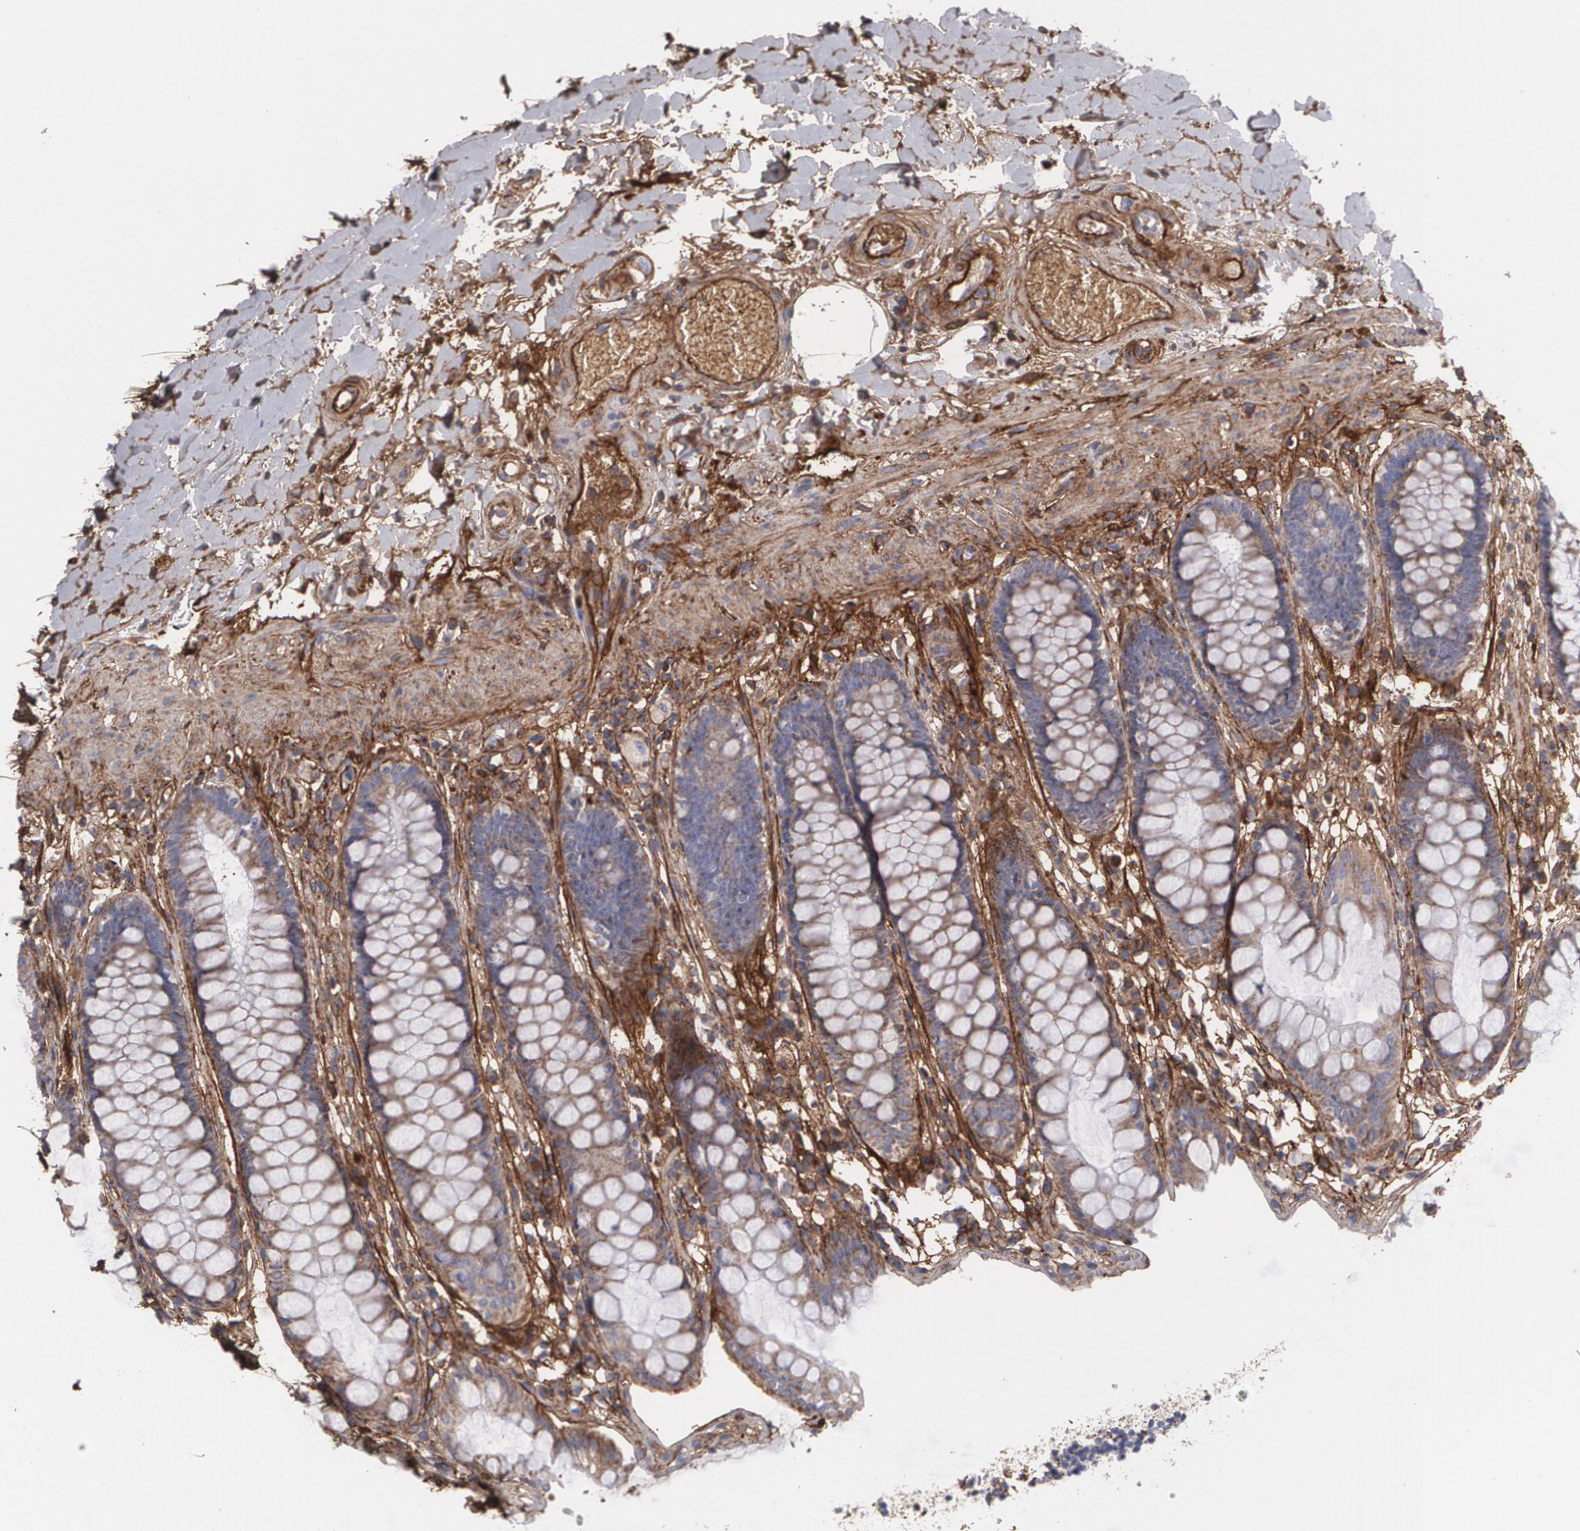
{"staining": {"intensity": "weak", "quantity": ">75%", "location": "cytoplasmic/membranous"}, "tissue": "rectum", "cell_type": "Glandular cells", "image_type": "normal", "snomed": [{"axis": "morphology", "description": "Normal tissue, NOS"}, {"axis": "topography", "description": "Rectum"}], "caption": "Rectum stained with a protein marker shows weak staining in glandular cells.", "gene": "FBLN1", "patient": {"sex": "female", "age": 46}}